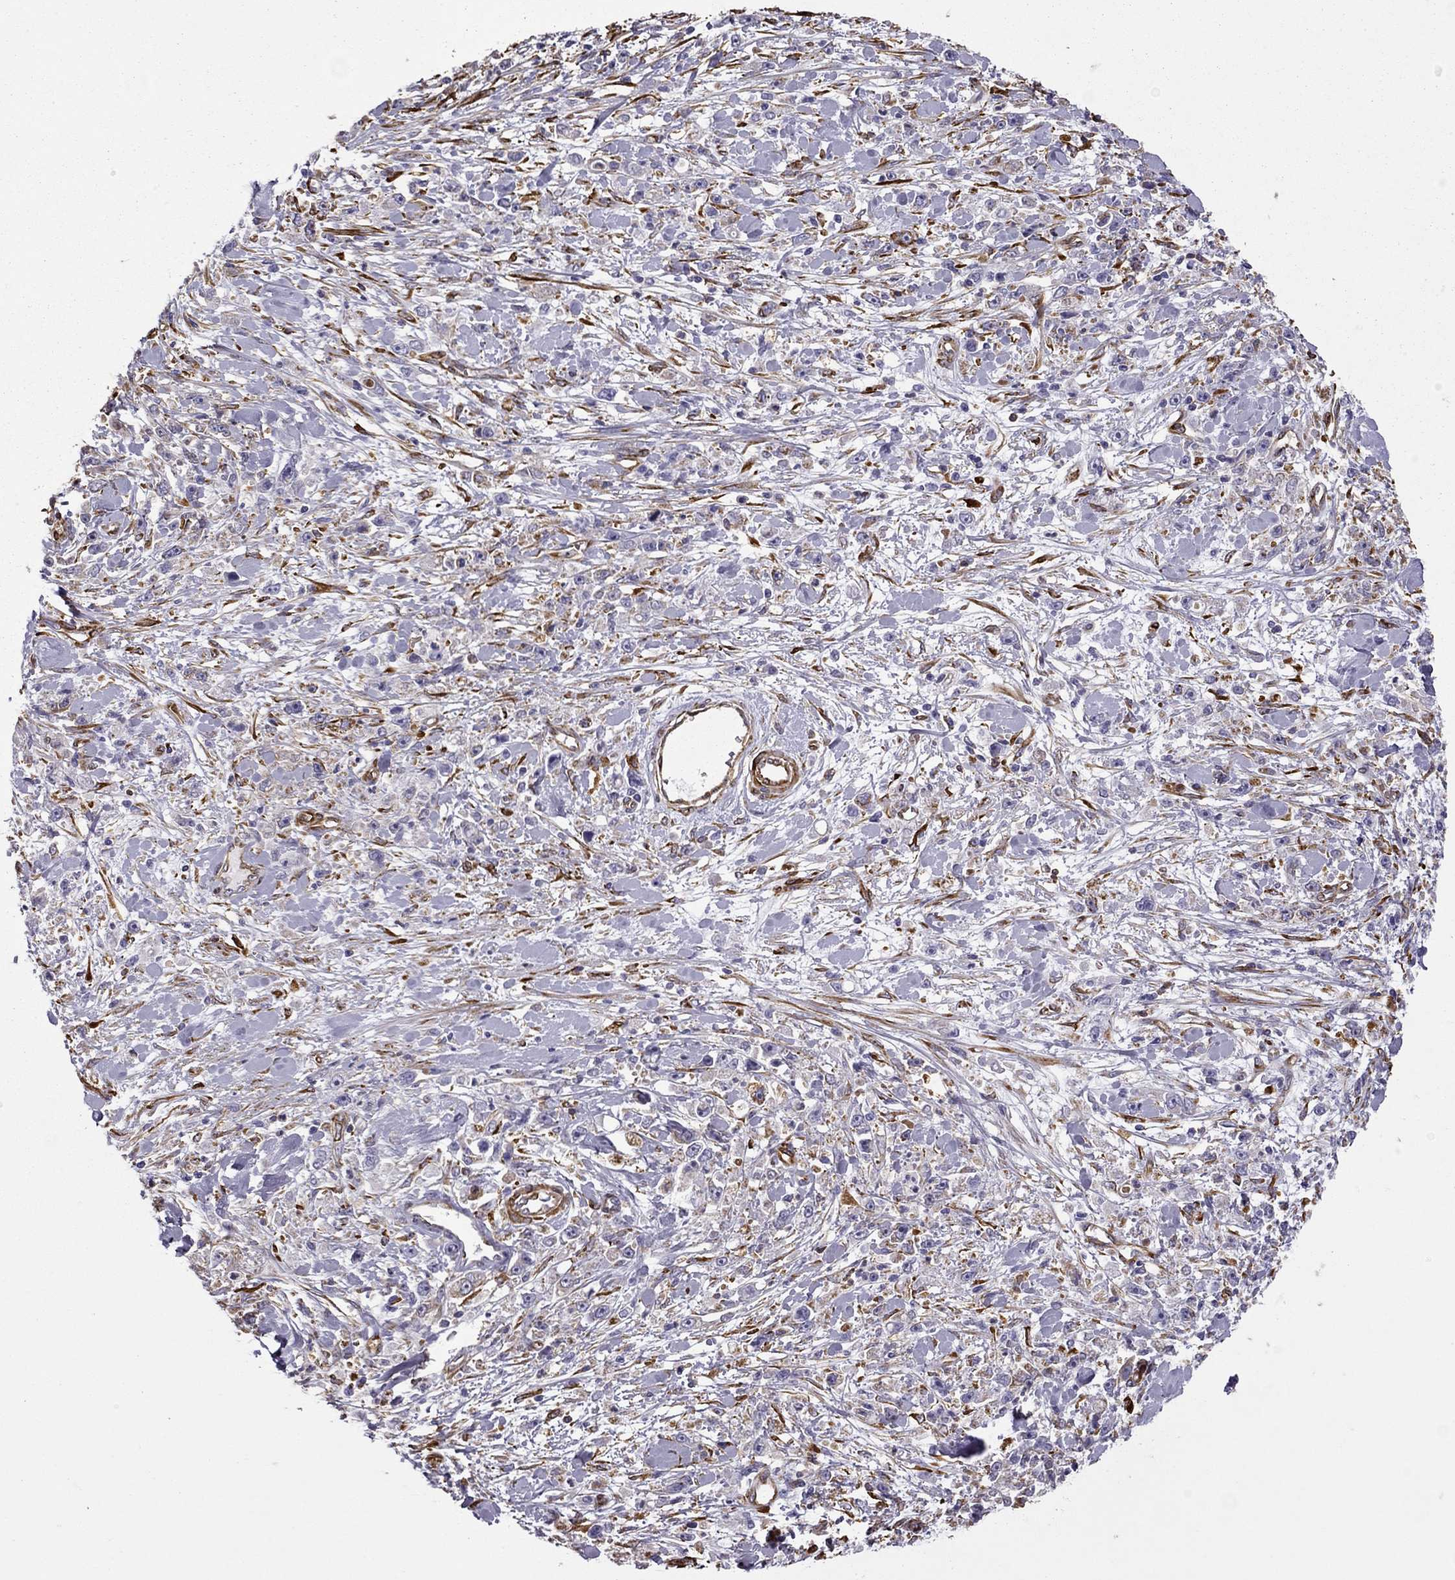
{"staining": {"intensity": "negative", "quantity": "none", "location": "none"}, "tissue": "stomach cancer", "cell_type": "Tumor cells", "image_type": "cancer", "snomed": [{"axis": "morphology", "description": "Adenocarcinoma, NOS"}, {"axis": "topography", "description": "Stomach"}], "caption": "A micrograph of human stomach cancer (adenocarcinoma) is negative for staining in tumor cells.", "gene": "MAP4", "patient": {"sex": "female", "age": 59}}